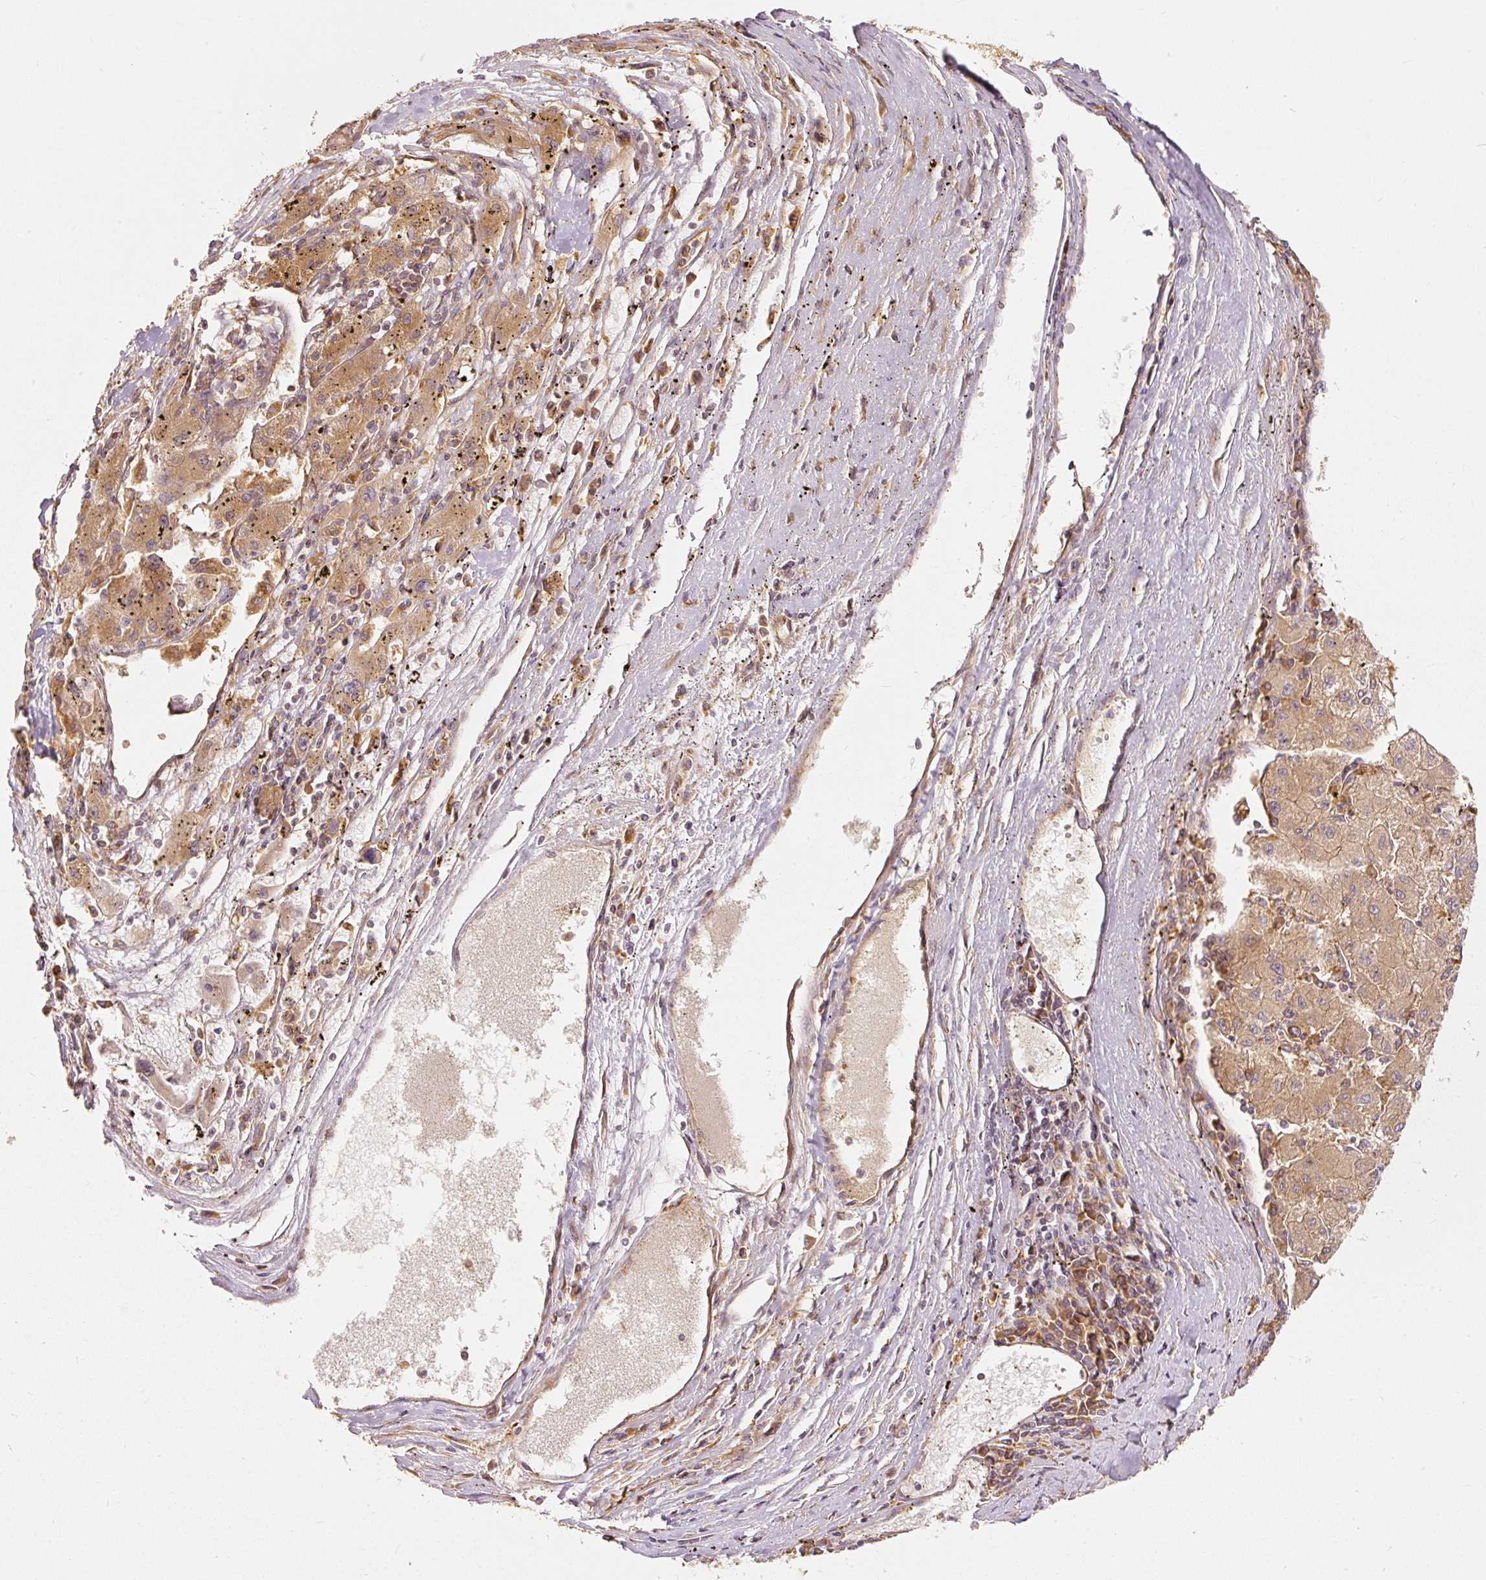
{"staining": {"intensity": "moderate", "quantity": ">75%", "location": "cytoplasmic/membranous"}, "tissue": "liver cancer", "cell_type": "Tumor cells", "image_type": "cancer", "snomed": [{"axis": "morphology", "description": "Carcinoma, Hepatocellular, NOS"}, {"axis": "topography", "description": "Liver"}], "caption": "Protein positivity by immunohistochemistry (IHC) displays moderate cytoplasmic/membranous positivity in about >75% of tumor cells in liver cancer (hepatocellular carcinoma).", "gene": "EIF3B", "patient": {"sex": "male", "age": 72}}